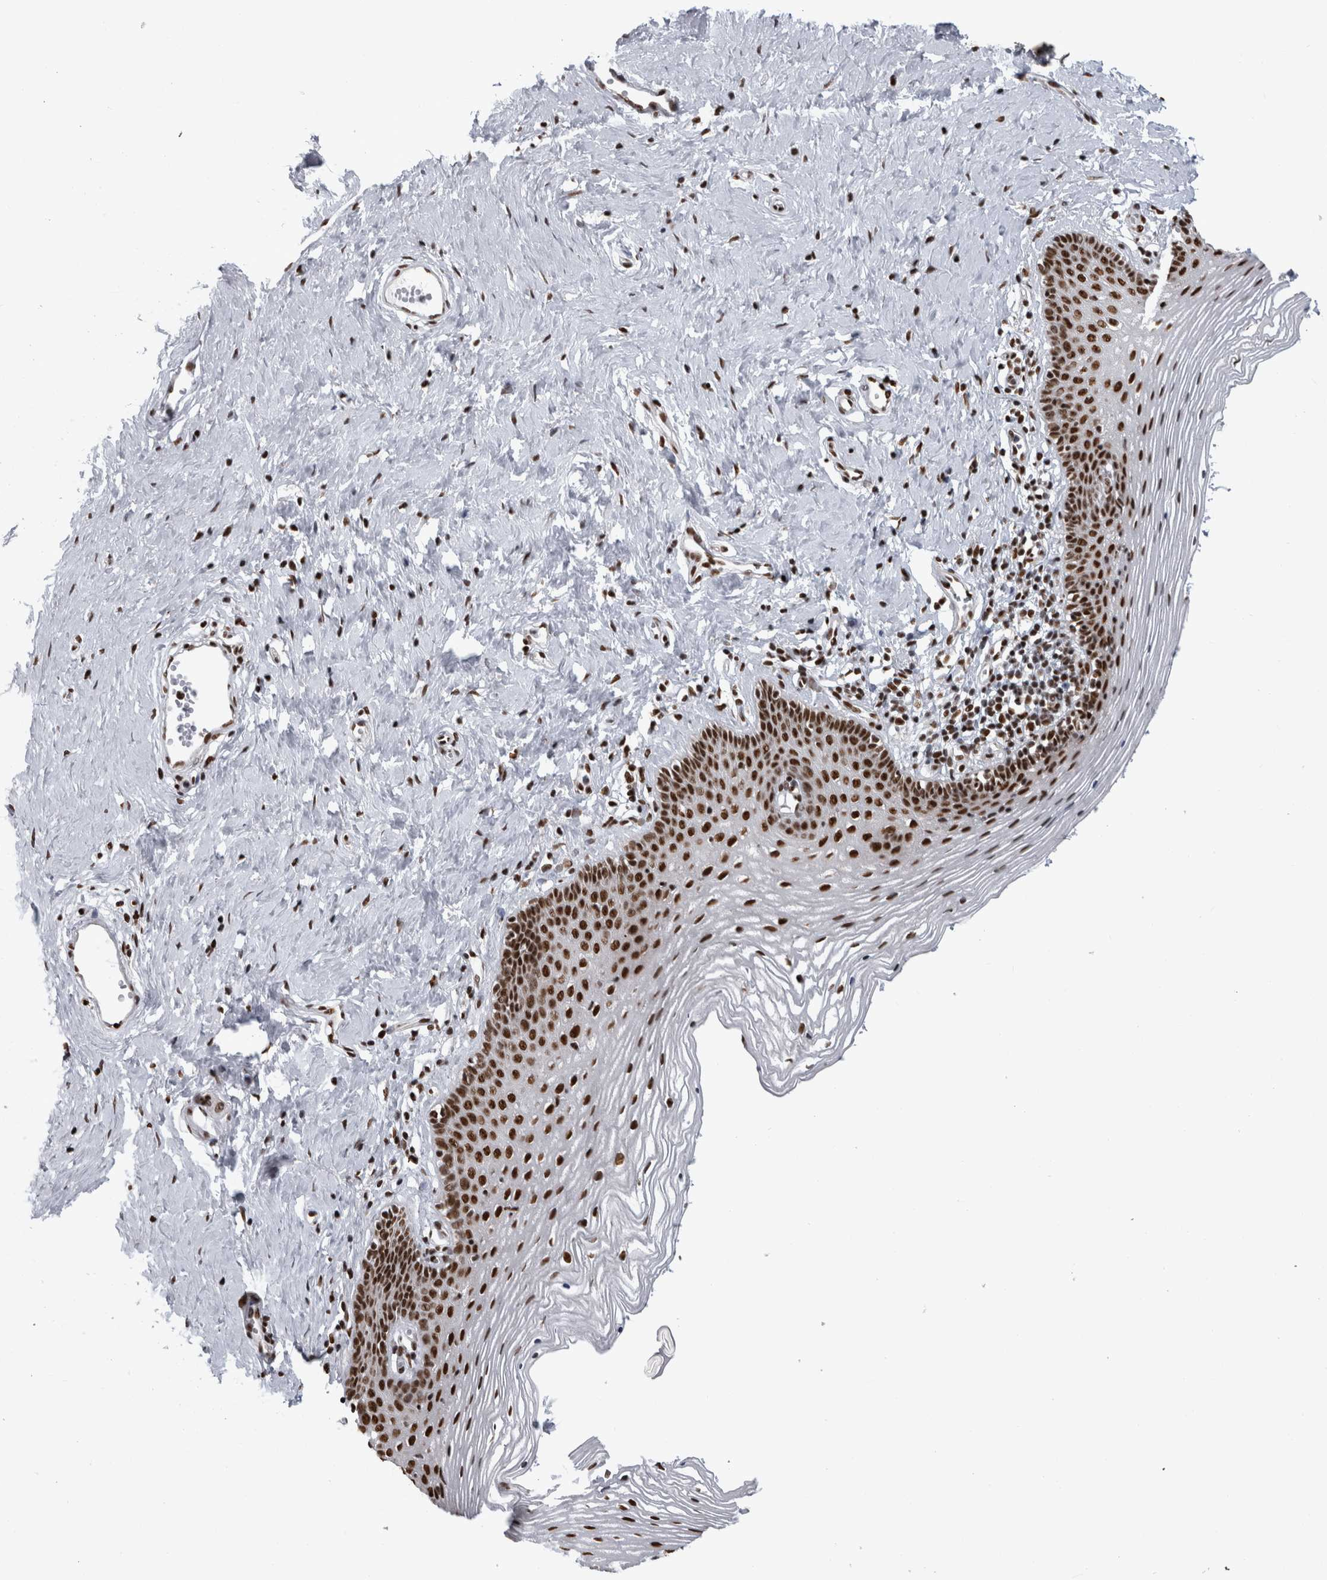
{"staining": {"intensity": "strong", "quantity": ">75%", "location": "nuclear"}, "tissue": "vagina", "cell_type": "Squamous epithelial cells", "image_type": "normal", "snomed": [{"axis": "morphology", "description": "Normal tissue, NOS"}, {"axis": "topography", "description": "Vagina"}], "caption": "A histopathology image showing strong nuclear staining in approximately >75% of squamous epithelial cells in benign vagina, as visualized by brown immunohistochemical staining.", "gene": "ZSCAN2", "patient": {"sex": "female", "age": 32}}